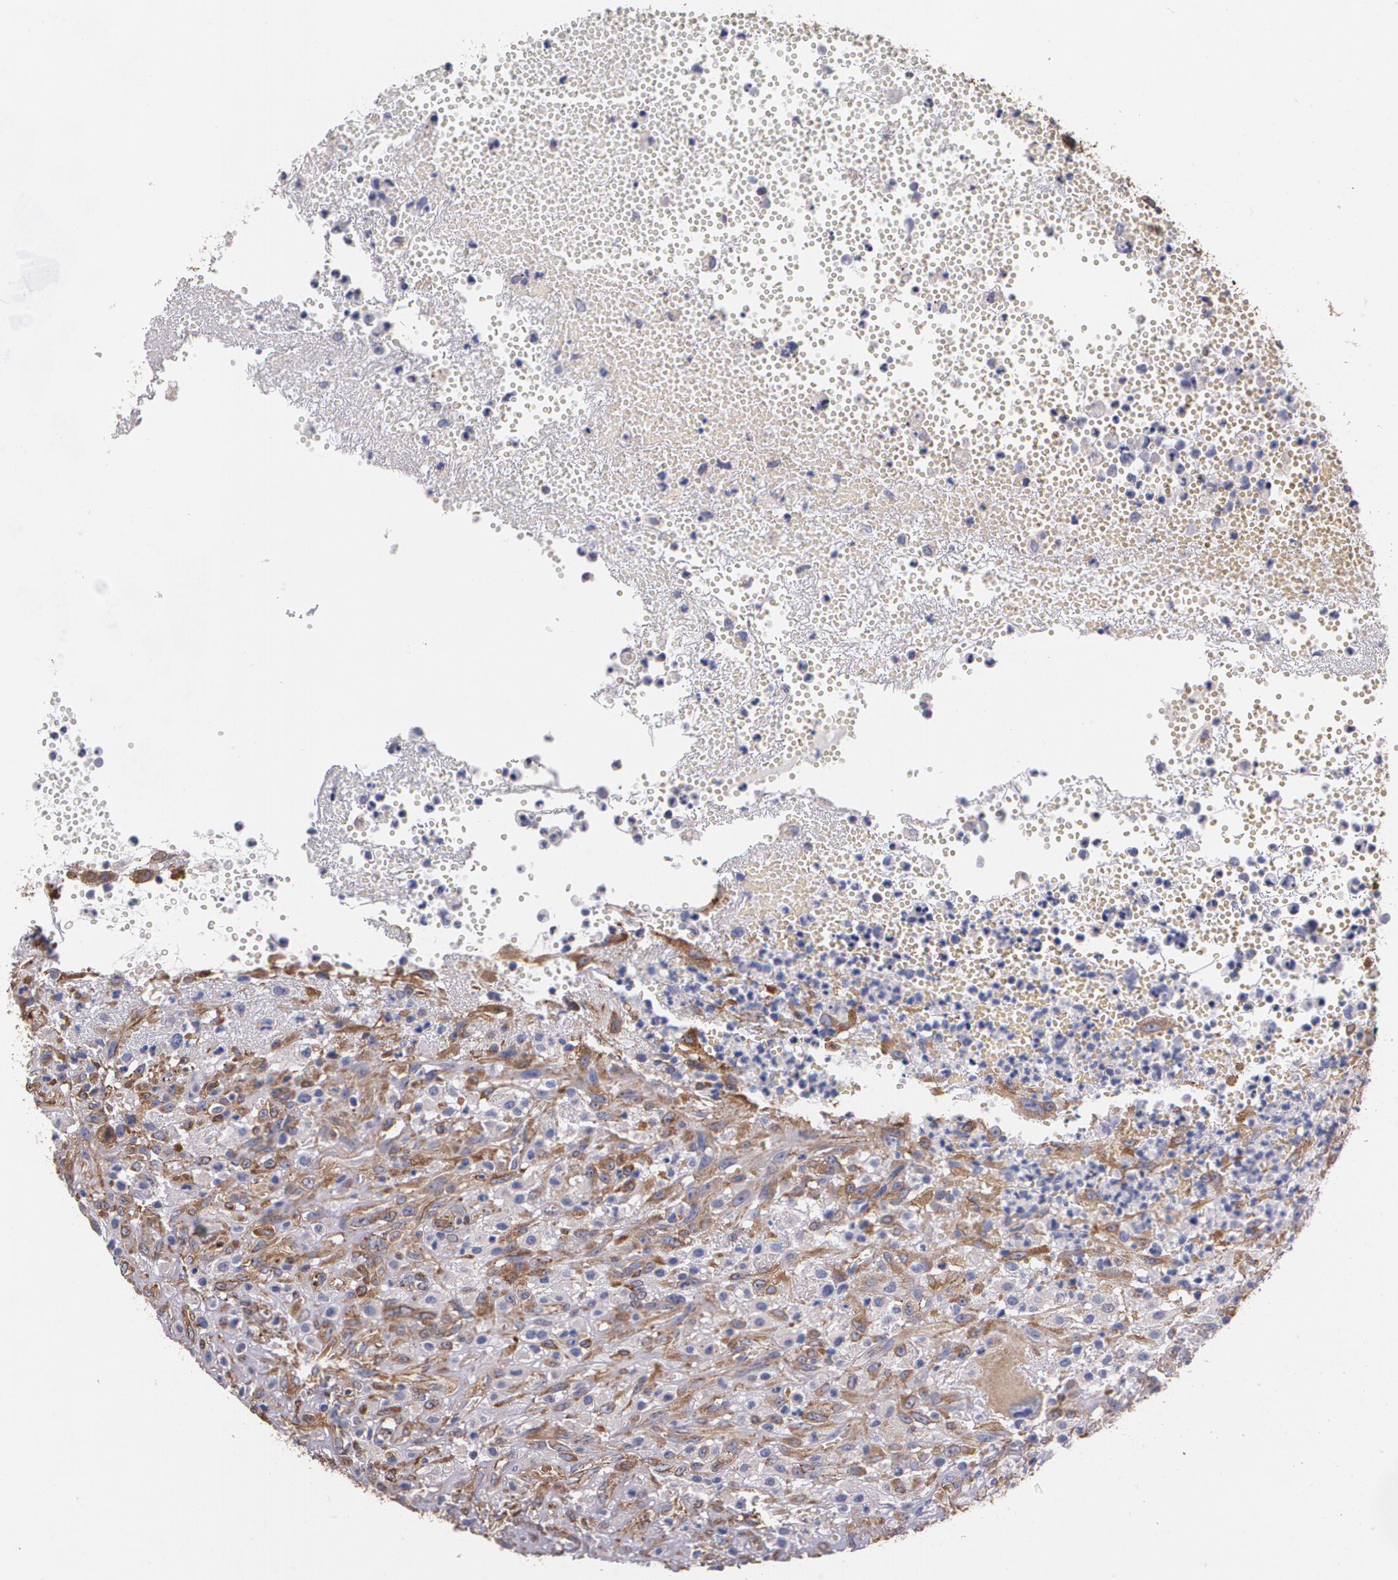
{"staining": {"intensity": "moderate", "quantity": ">75%", "location": "cytoplasmic/membranous"}, "tissue": "glioma", "cell_type": "Tumor cells", "image_type": "cancer", "snomed": [{"axis": "morphology", "description": "Glioma, malignant, High grade"}, {"axis": "topography", "description": "Brain"}], "caption": "Protein staining of glioma tissue displays moderate cytoplasmic/membranous staining in approximately >75% of tumor cells.", "gene": "TJP1", "patient": {"sex": "male", "age": 66}}